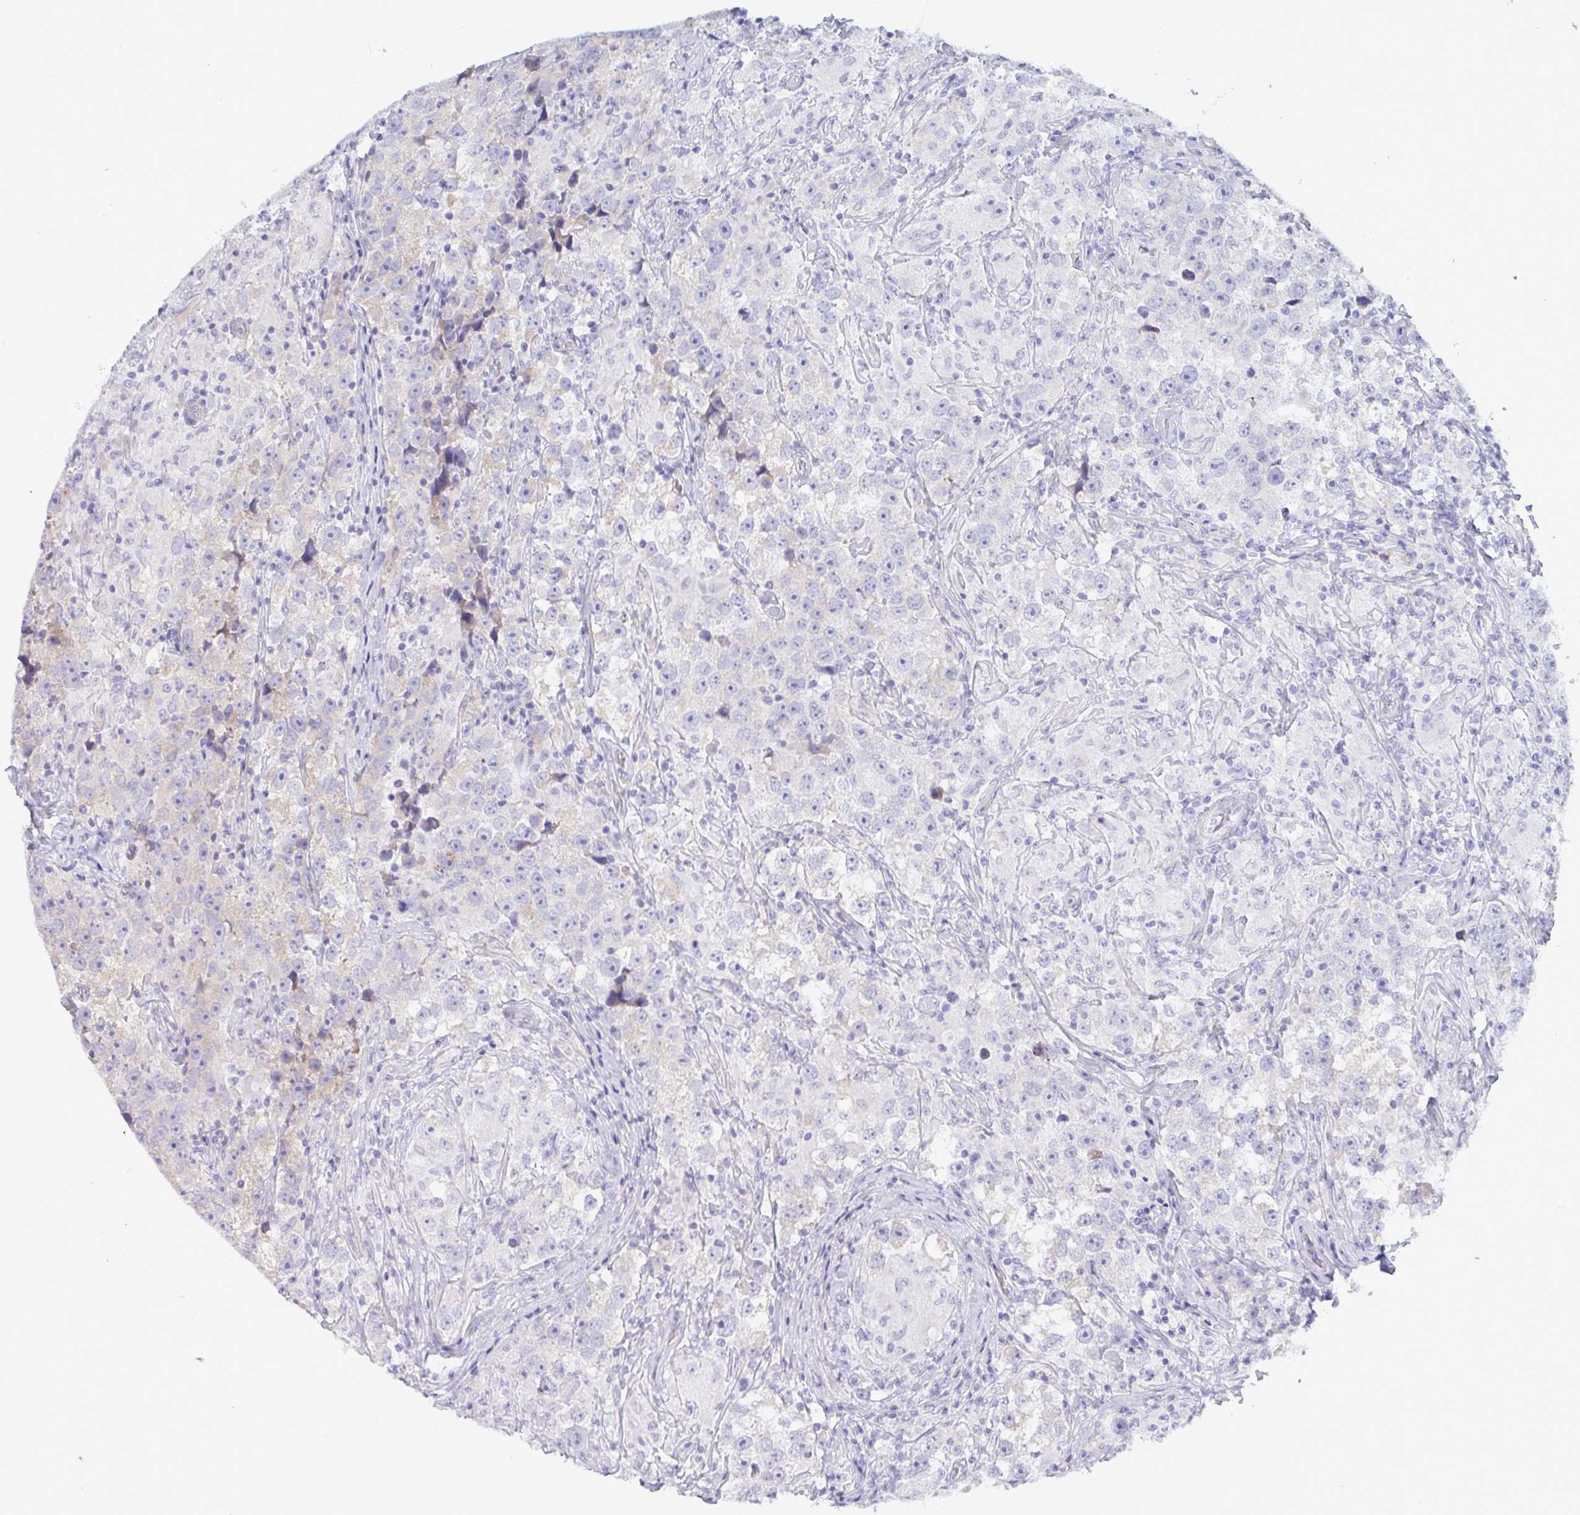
{"staining": {"intensity": "negative", "quantity": "none", "location": "none"}, "tissue": "testis cancer", "cell_type": "Tumor cells", "image_type": "cancer", "snomed": [{"axis": "morphology", "description": "Seminoma, NOS"}, {"axis": "topography", "description": "Testis"}], "caption": "Immunohistochemistry (IHC) photomicrograph of human testis cancer stained for a protein (brown), which shows no staining in tumor cells. Brightfield microscopy of immunohistochemistry stained with DAB (3,3'-diaminobenzidine) (brown) and hematoxylin (blue), captured at high magnification.", "gene": "ZNF684", "patient": {"sex": "male", "age": 46}}